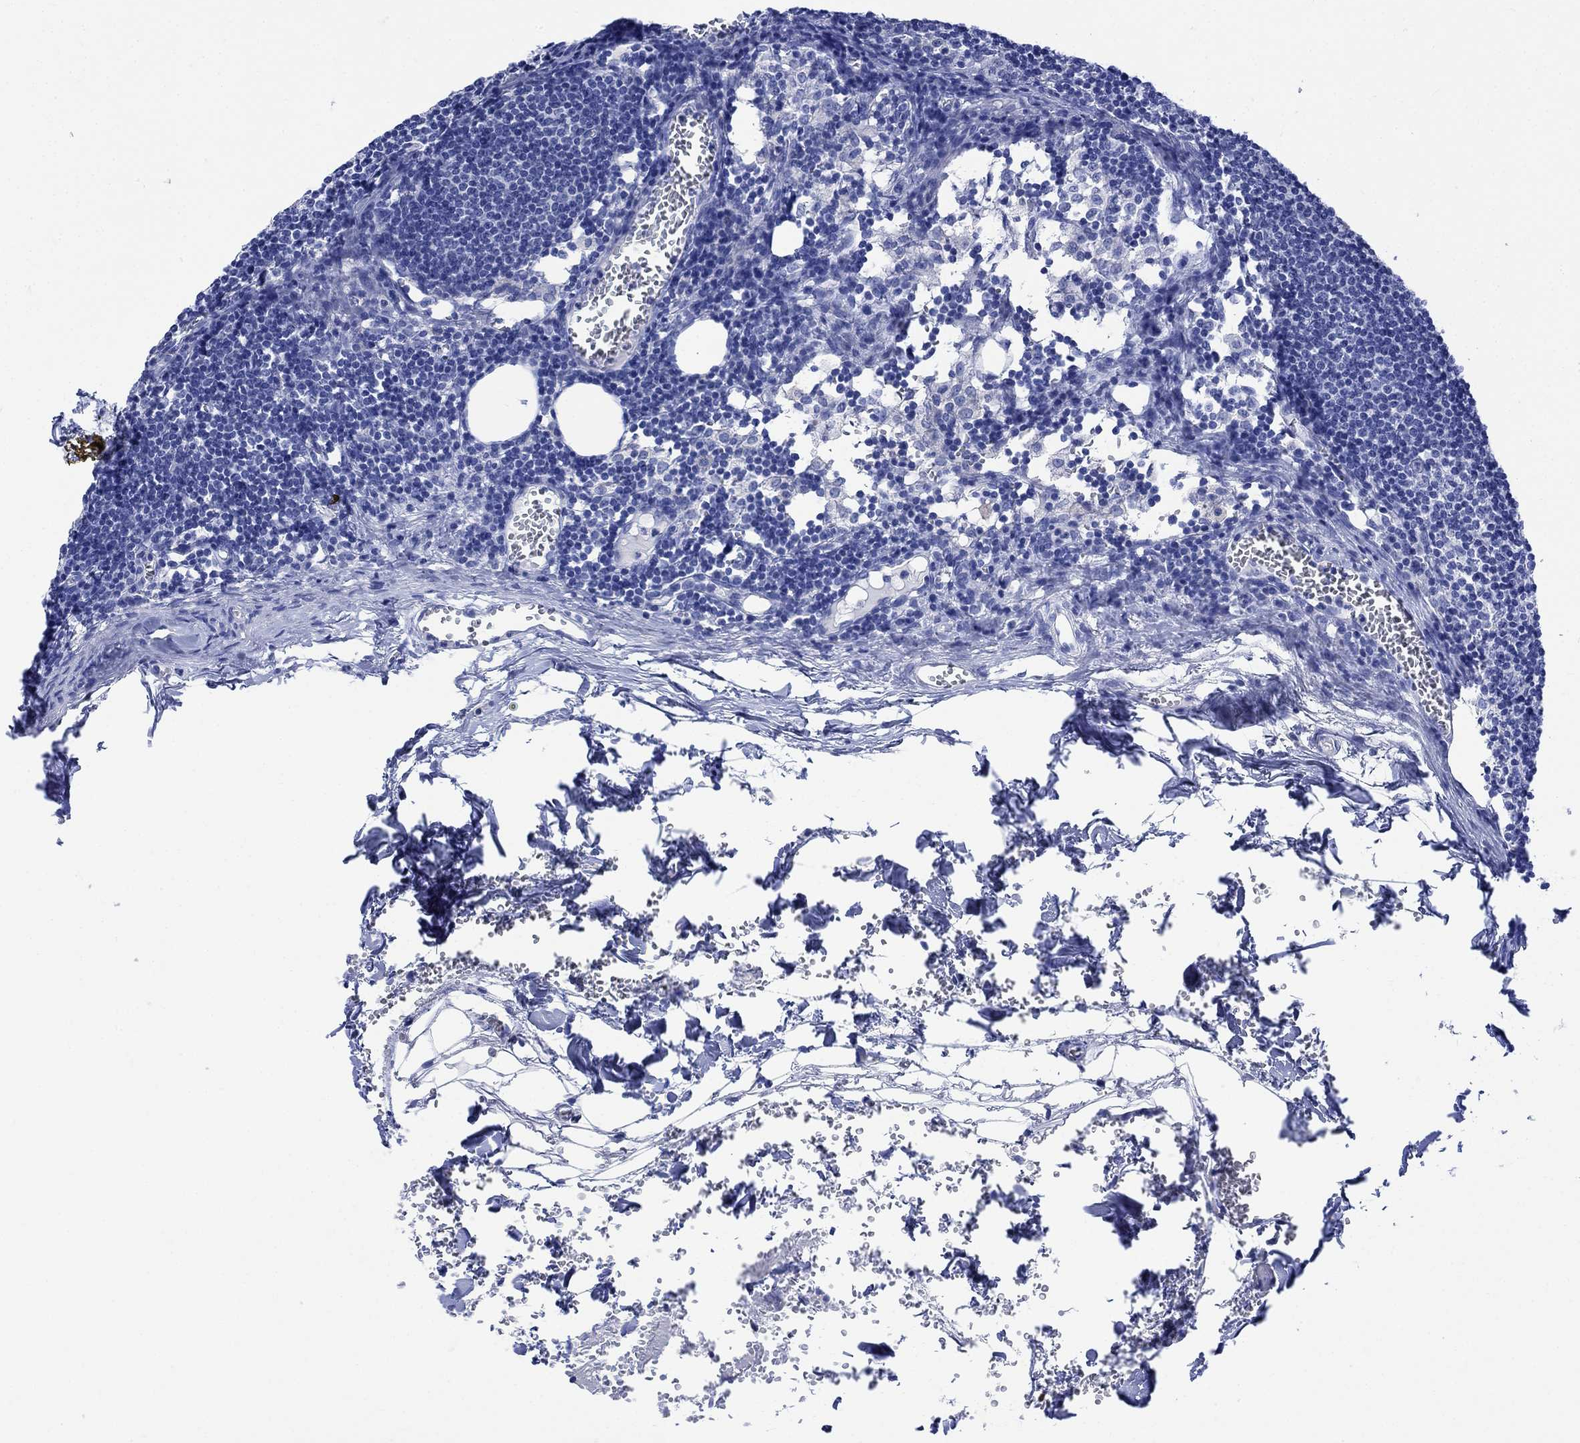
{"staining": {"intensity": "negative", "quantity": "none", "location": "none"}, "tissue": "lymph node", "cell_type": "Germinal center cells", "image_type": "normal", "snomed": [{"axis": "morphology", "description": "Normal tissue, NOS"}, {"axis": "topography", "description": "Lymph node"}], "caption": "The IHC histopathology image has no significant positivity in germinal center cells of lymph node. (DAB (3,3'-diaminobenzidine) IHC visualized using brightfield microscopy, high magnification).", "gene": "MYL1", "patient": {"sex": "male", "age": 59}}